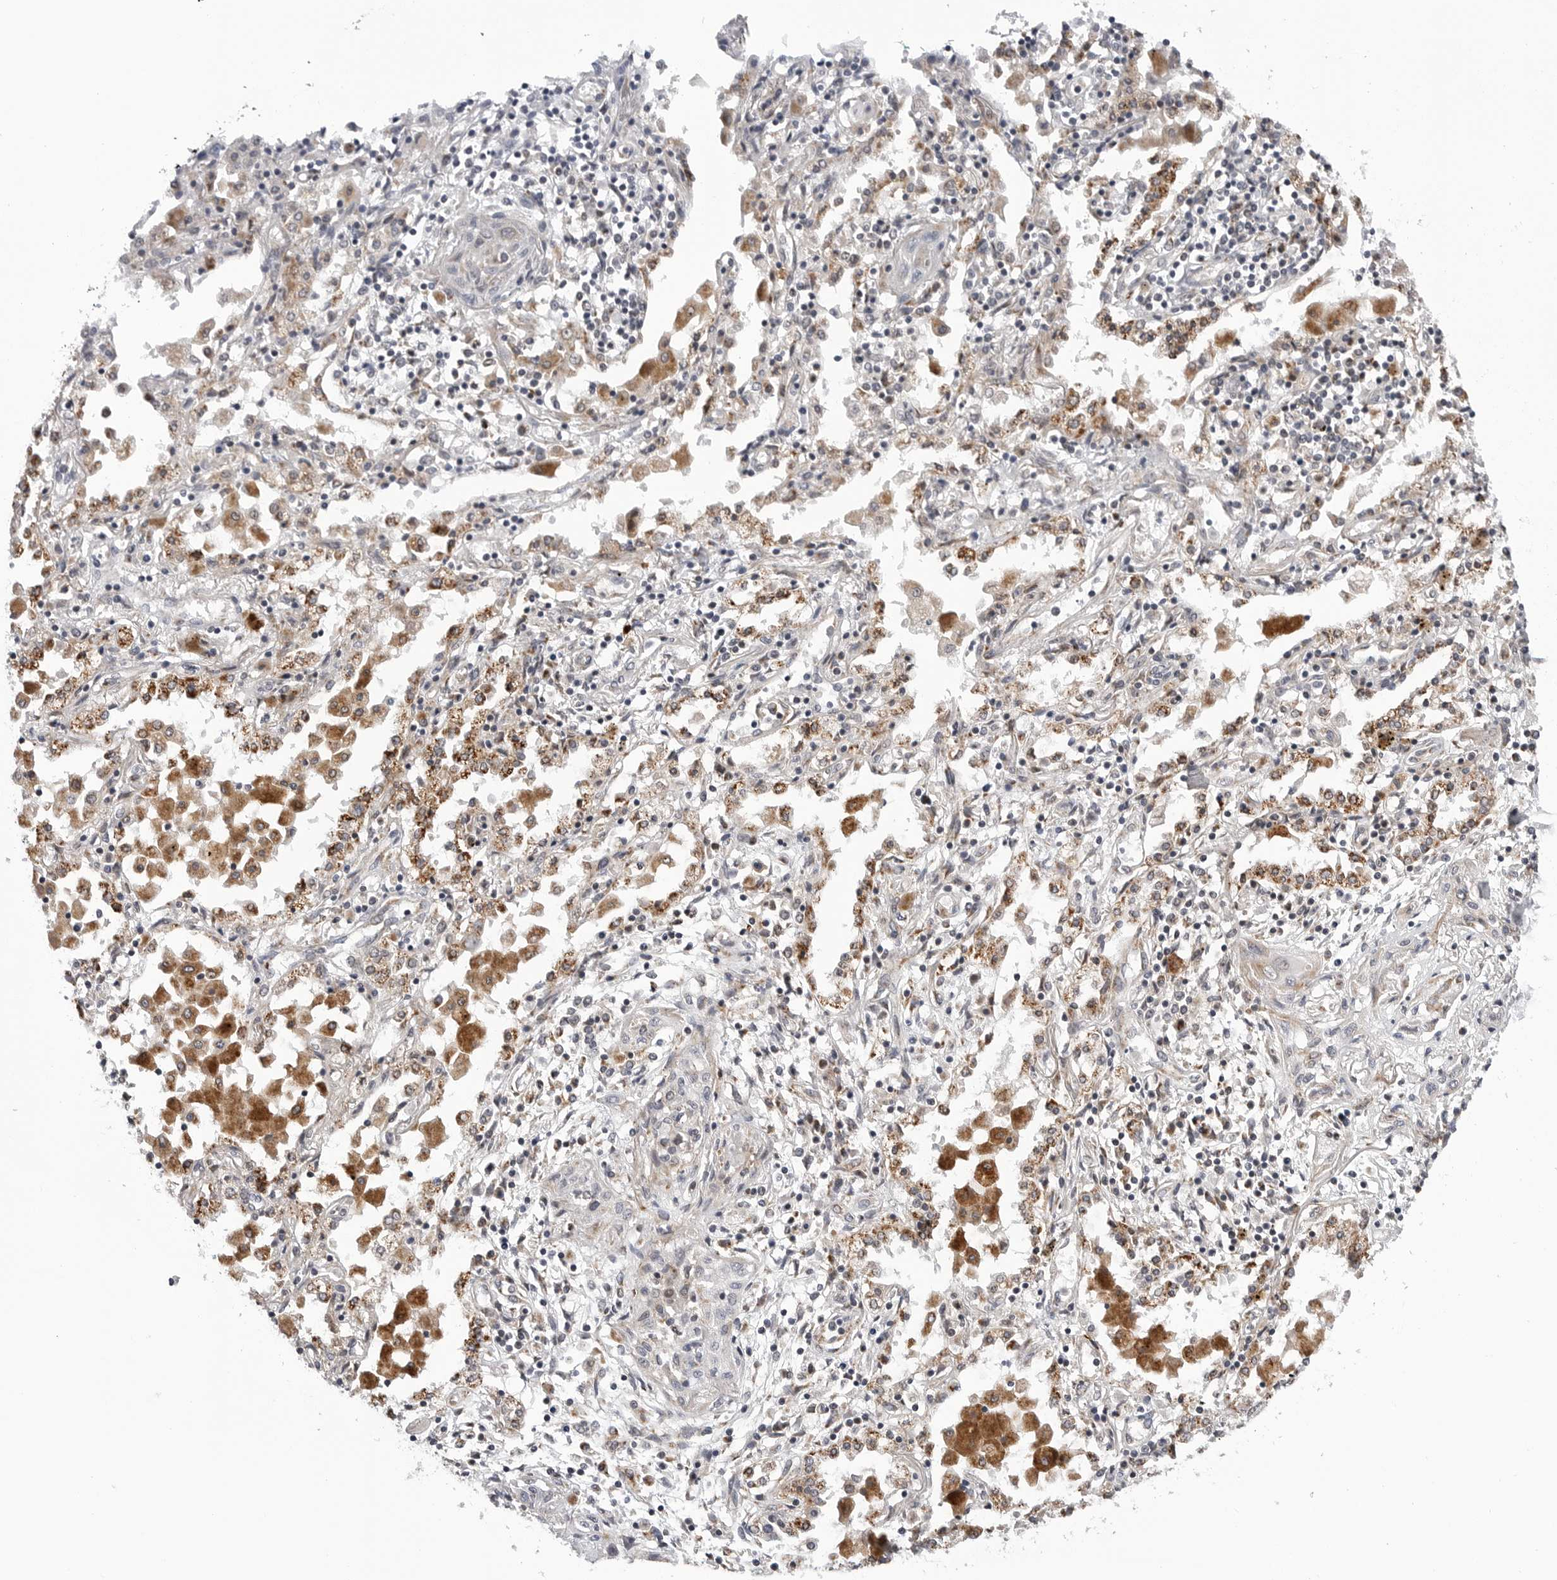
{"staining": {"intensity": "weak", "quantity": "<25%", "location": "cytoplasmic/membranous"}, "tissue": "lung cancer", "cell_type": "Tumor cells", "image_type": "cancer", "snomed": [{"axis": "morphology", "description": "Squamous cell carcinoma, NOS"}, {"axis": "topography", "description": "Lung"}], "caption": "Immunohistochemistry (IHC) histopathology image of human lung cancer (squamous cell carcinoma) stained for a protein (brown), which reveals no staining in tumor cells.", "gene": "CDK20", "patient": {"sex": "female", "age": 47}}